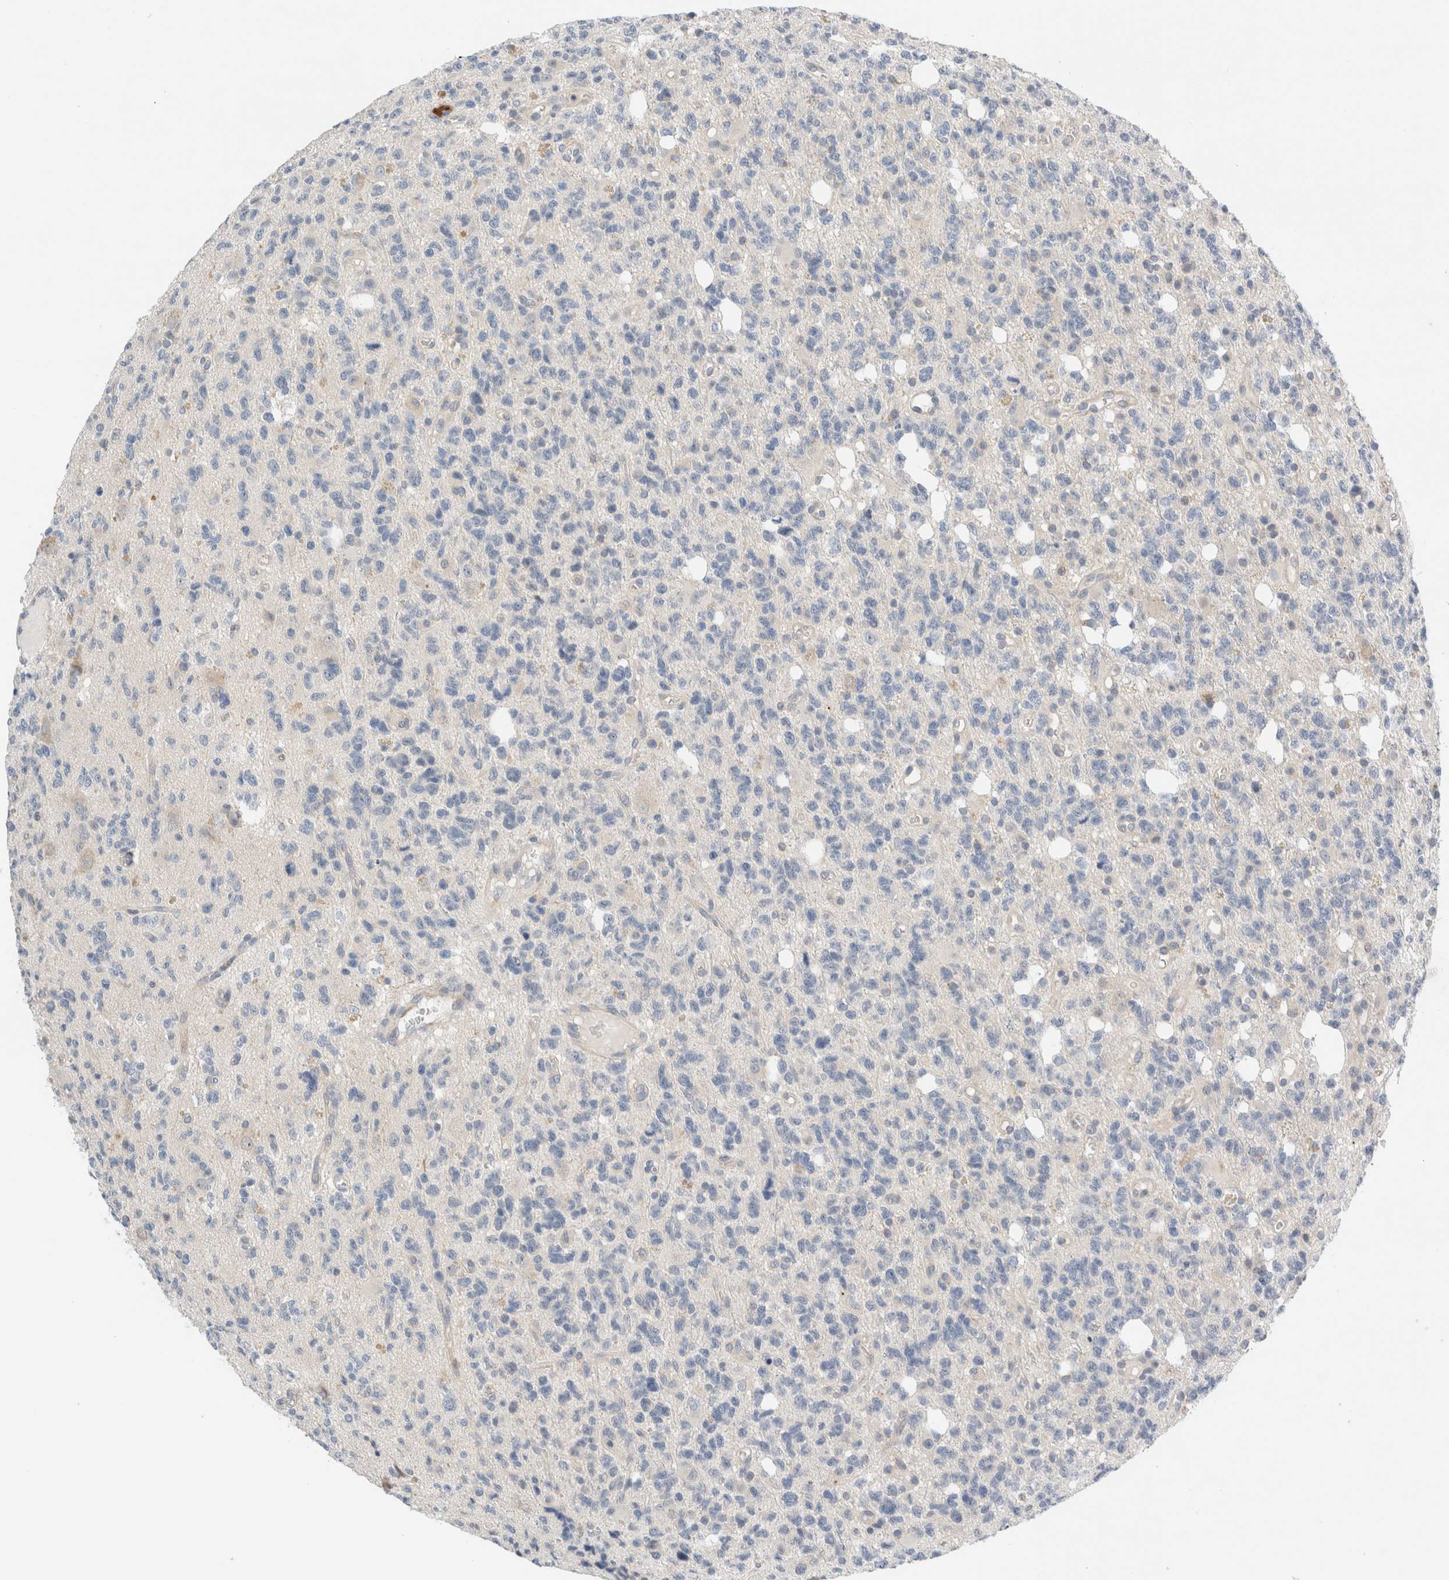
{"staining": {"intensity": "negative", "quantity": "none", "location": "none"}, "tissue": "glioma", "cell_type": "Tumor cells", "image_type": "cancer", "snomed": [{"axis": "morphology", "description": "Glioma, malignant, High grade"}, {"axis": "topography", "description": "Brain"}], "caption": "A high-resolution photomicrograph shows IHC staining of glioma, which displays no significant expression in tumor cells.", "gene": "SDR16C5", "patient": {"sex": "female", "age": 62}}